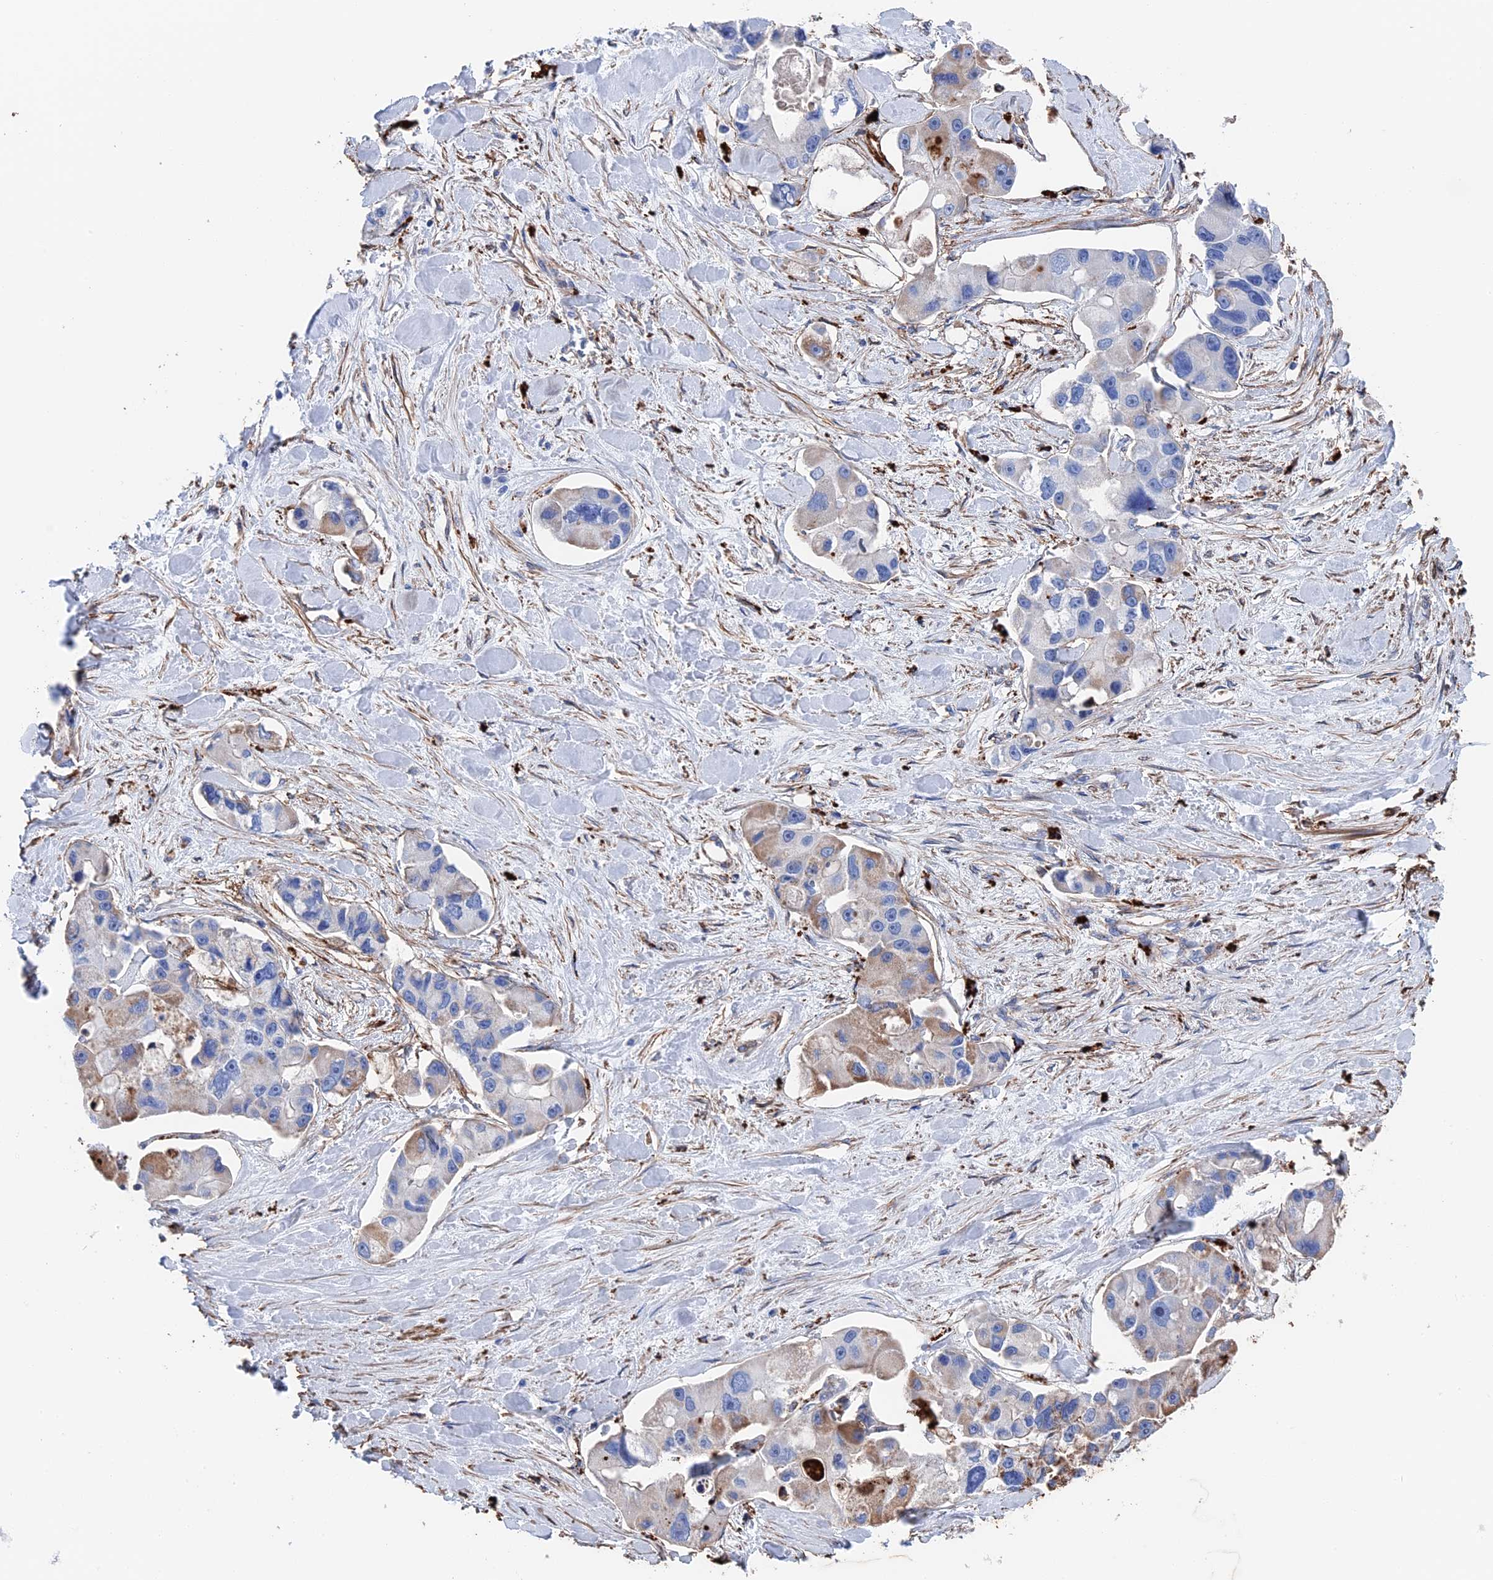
{"staining": {"intensity": "moderate", "quantity": "<25%", "location": "cytoplasmic/membranous"}, "tissue": "lung cancer", "cell_type": "Tumor cells", "image_type": "cancer", "snomed": [{"axis": "morphology", "description": "Adenocarcinoma, NOS"}, {"axis": "topography", "description": "Lung"}], "caption": "This histopathology image exhibits adenocarcinoma (lung) stained with immunohistochemistry to label a protein in brown. The cytoplasmic/membranous of tumor cells show moderate positivity for the protein. Nuclei are counter-stained blue.", "gene": "STRA6", "patient": {"sex": "female", "age": 54}}